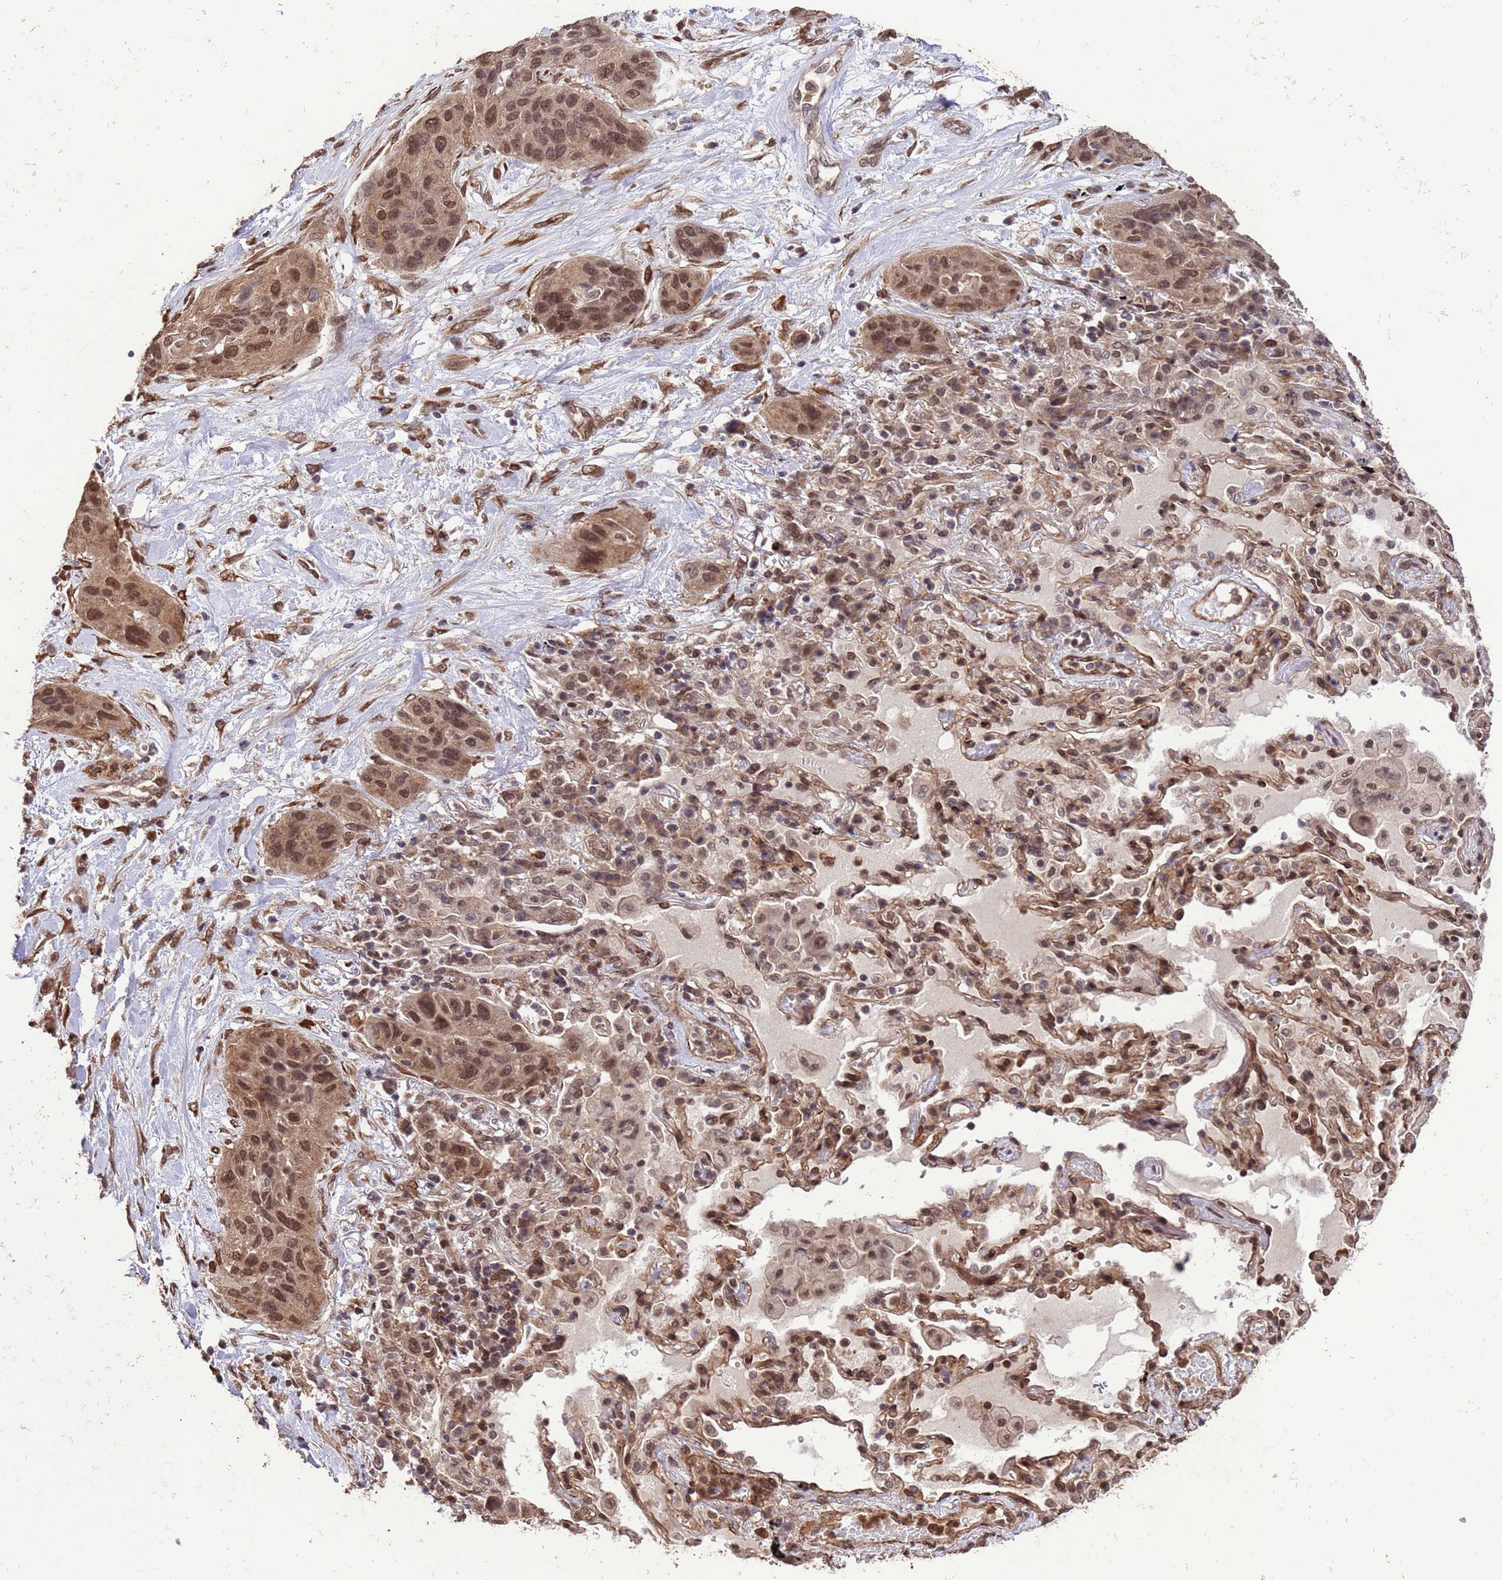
{"staining": {"intensity": "moderate", "quantity": ">75%", "location": "nuclear"}, "tissue": "lung cancer", "cell_type": "Tumor cells", "image_type": "cancer", "snomed": [{"axis": "morphology", "description": "Squamous cell carcinoma, NOS"}, {"axis": "topography", "description": "Lung"}], "caption": "Lung squamous cell carcinoma tissue displays moderate nuclear staining in about >75% of tumor cells, visualized by immunohistochemistry.", "gene": "VSTM4", "patient": {"sex": "female", "age": 70}}